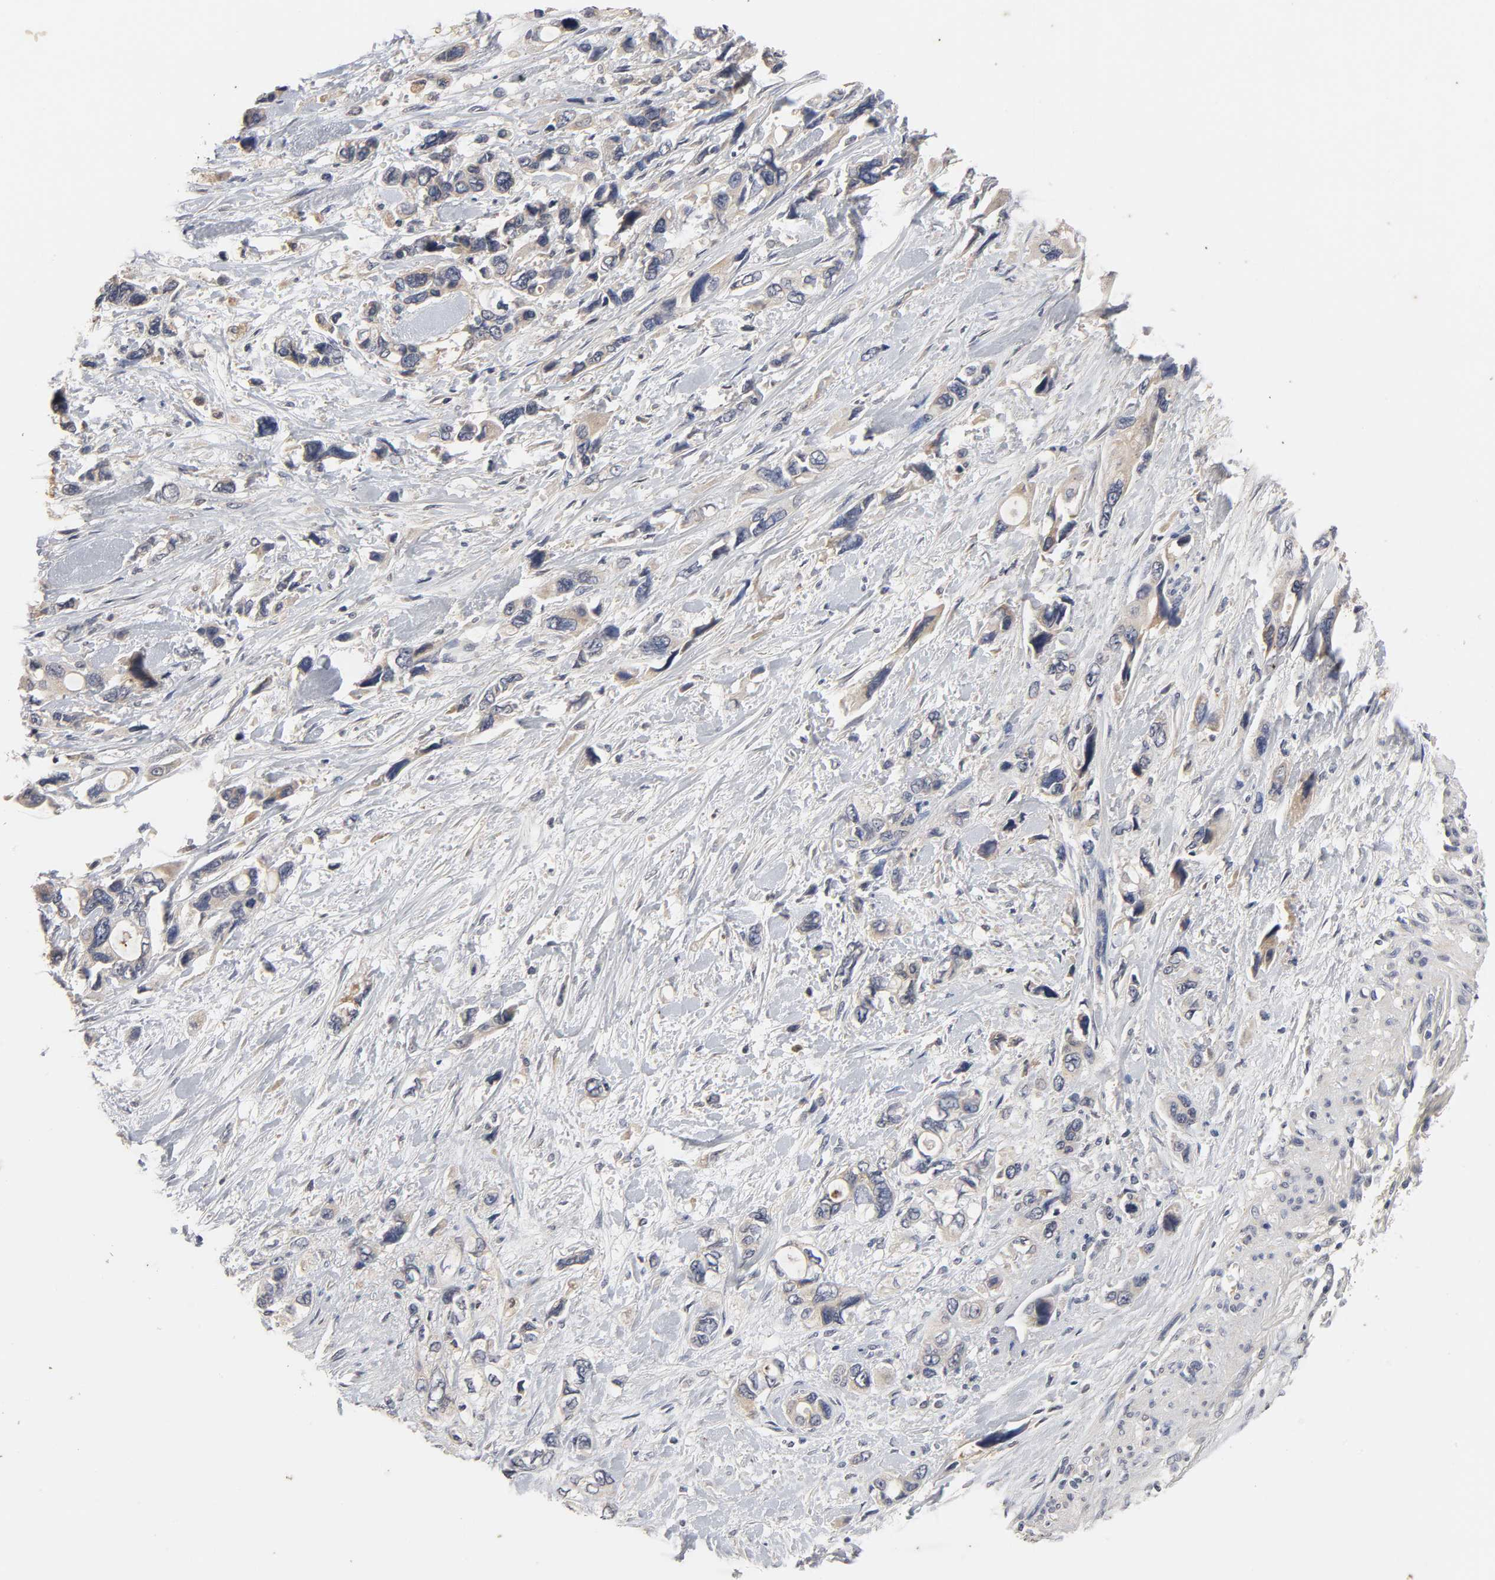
{"staining": {"intensity": "weak", "quantity": ">75%", "location": "cytoplasmic/membranous"}, "tissue": "pancreatic cancer", "cell_type": "Tumor cells", "image_type": "cancer", "snomed": [{"axis": "morphology", "description": "Adenocarcinoma, NOS"}, {"axis": "topography", "description": "Pancreas"}], "caption": "Tumor cells display low levels of weak cytoplasmic/membranous positivity in approximately >75% of cells in adenocarcinoma (pancreatic). Nuclei are stained in blue.", "gene": "CXADR", "patient": {"sex": "male", "age": 46}}